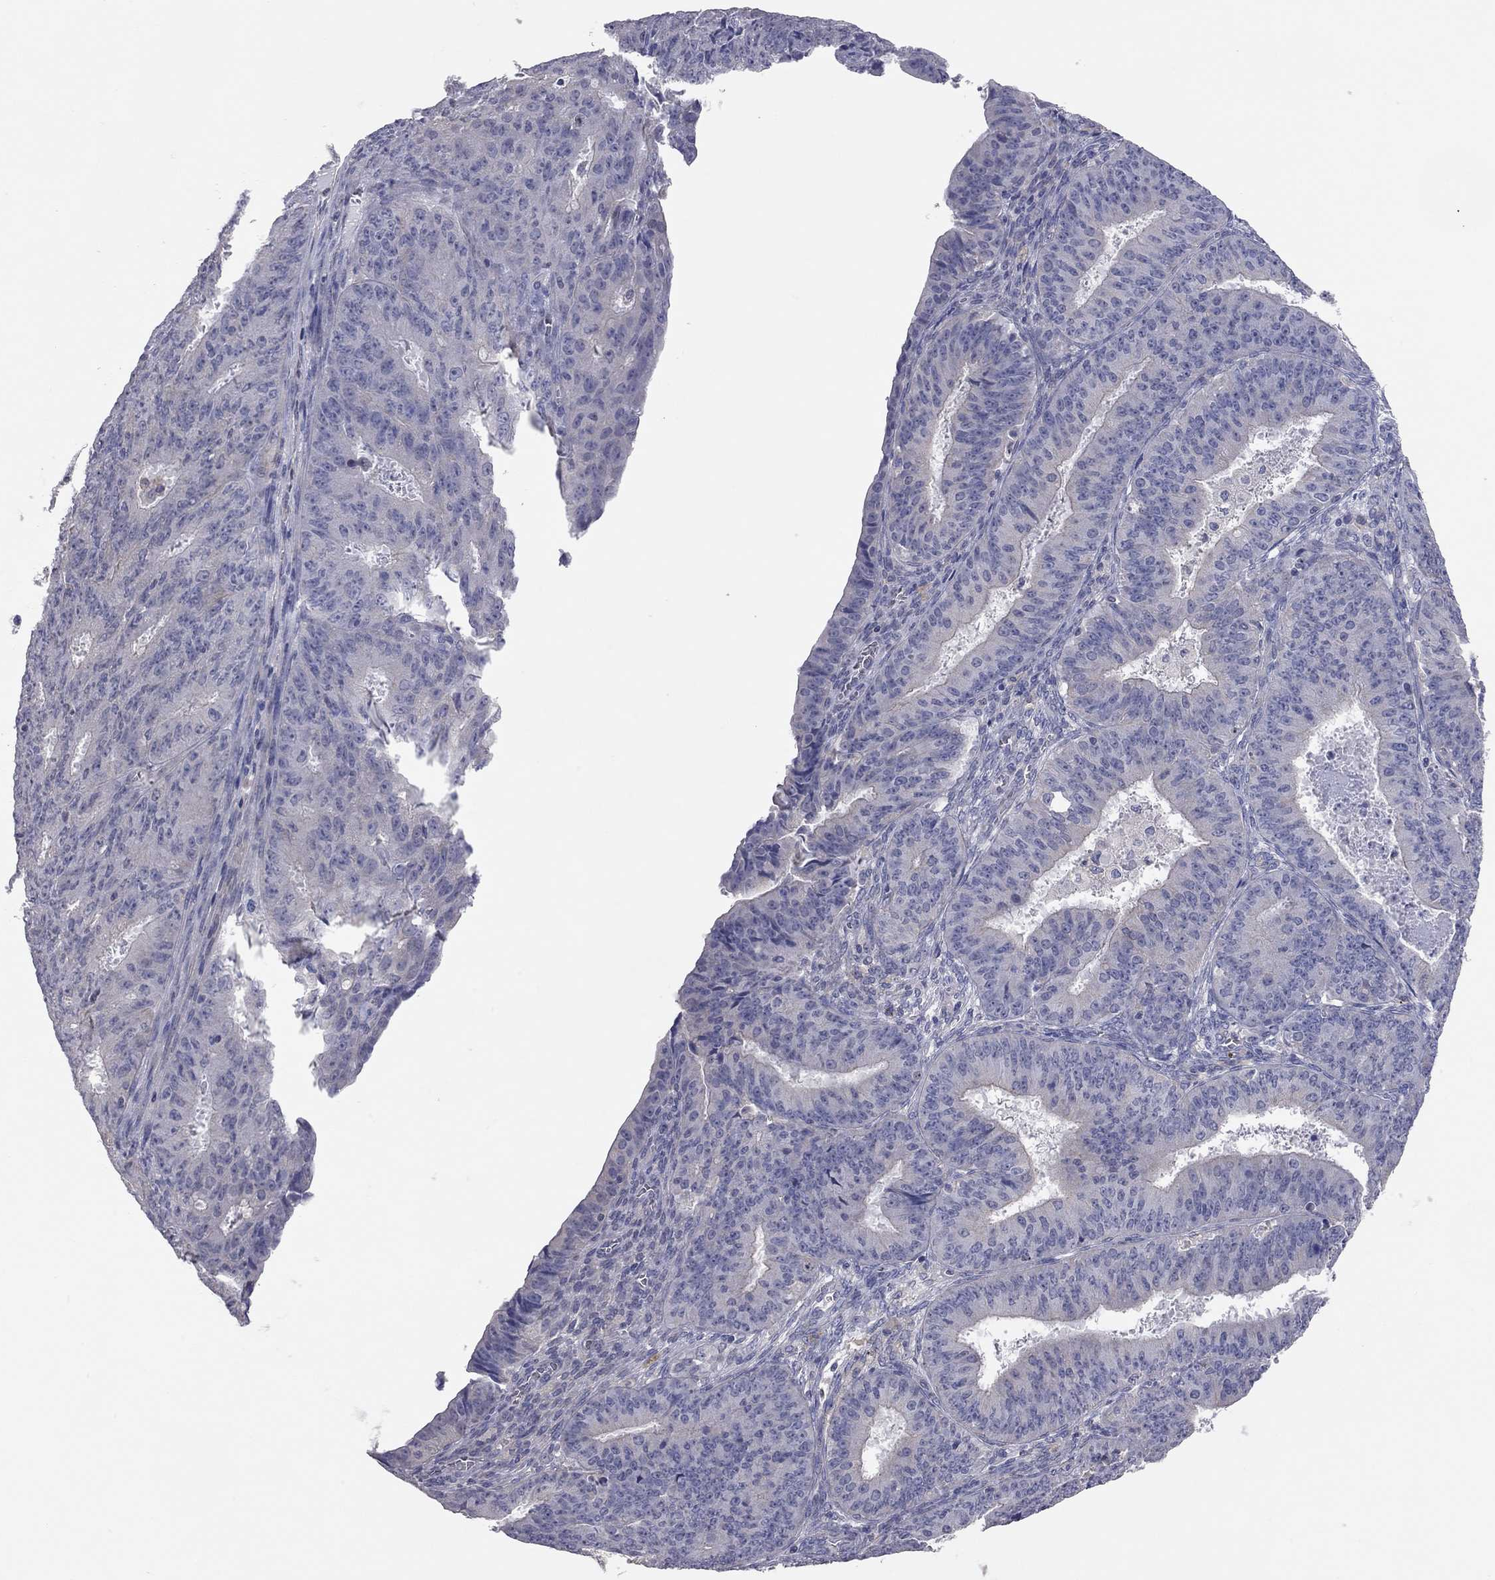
{"staining": {"intensity": "negative", "quantity": "none", "location": "none"}, "tissue": "ovarian cancer", "cell_type": "Tumor cells", "image_type": "cancer", "snomed": [{"axis": "morphology", "description": "Carcinoma, endometroid"}, {"axis": "topography", "description": "Ovary"}], "caption": "This is an immunohistochemistry histopathology image of endometroid carcinoma (ovarian). There is no staining in tumor cells.", "gene": "KCNB1", "patient": {"sex": "female", "age": 42}}